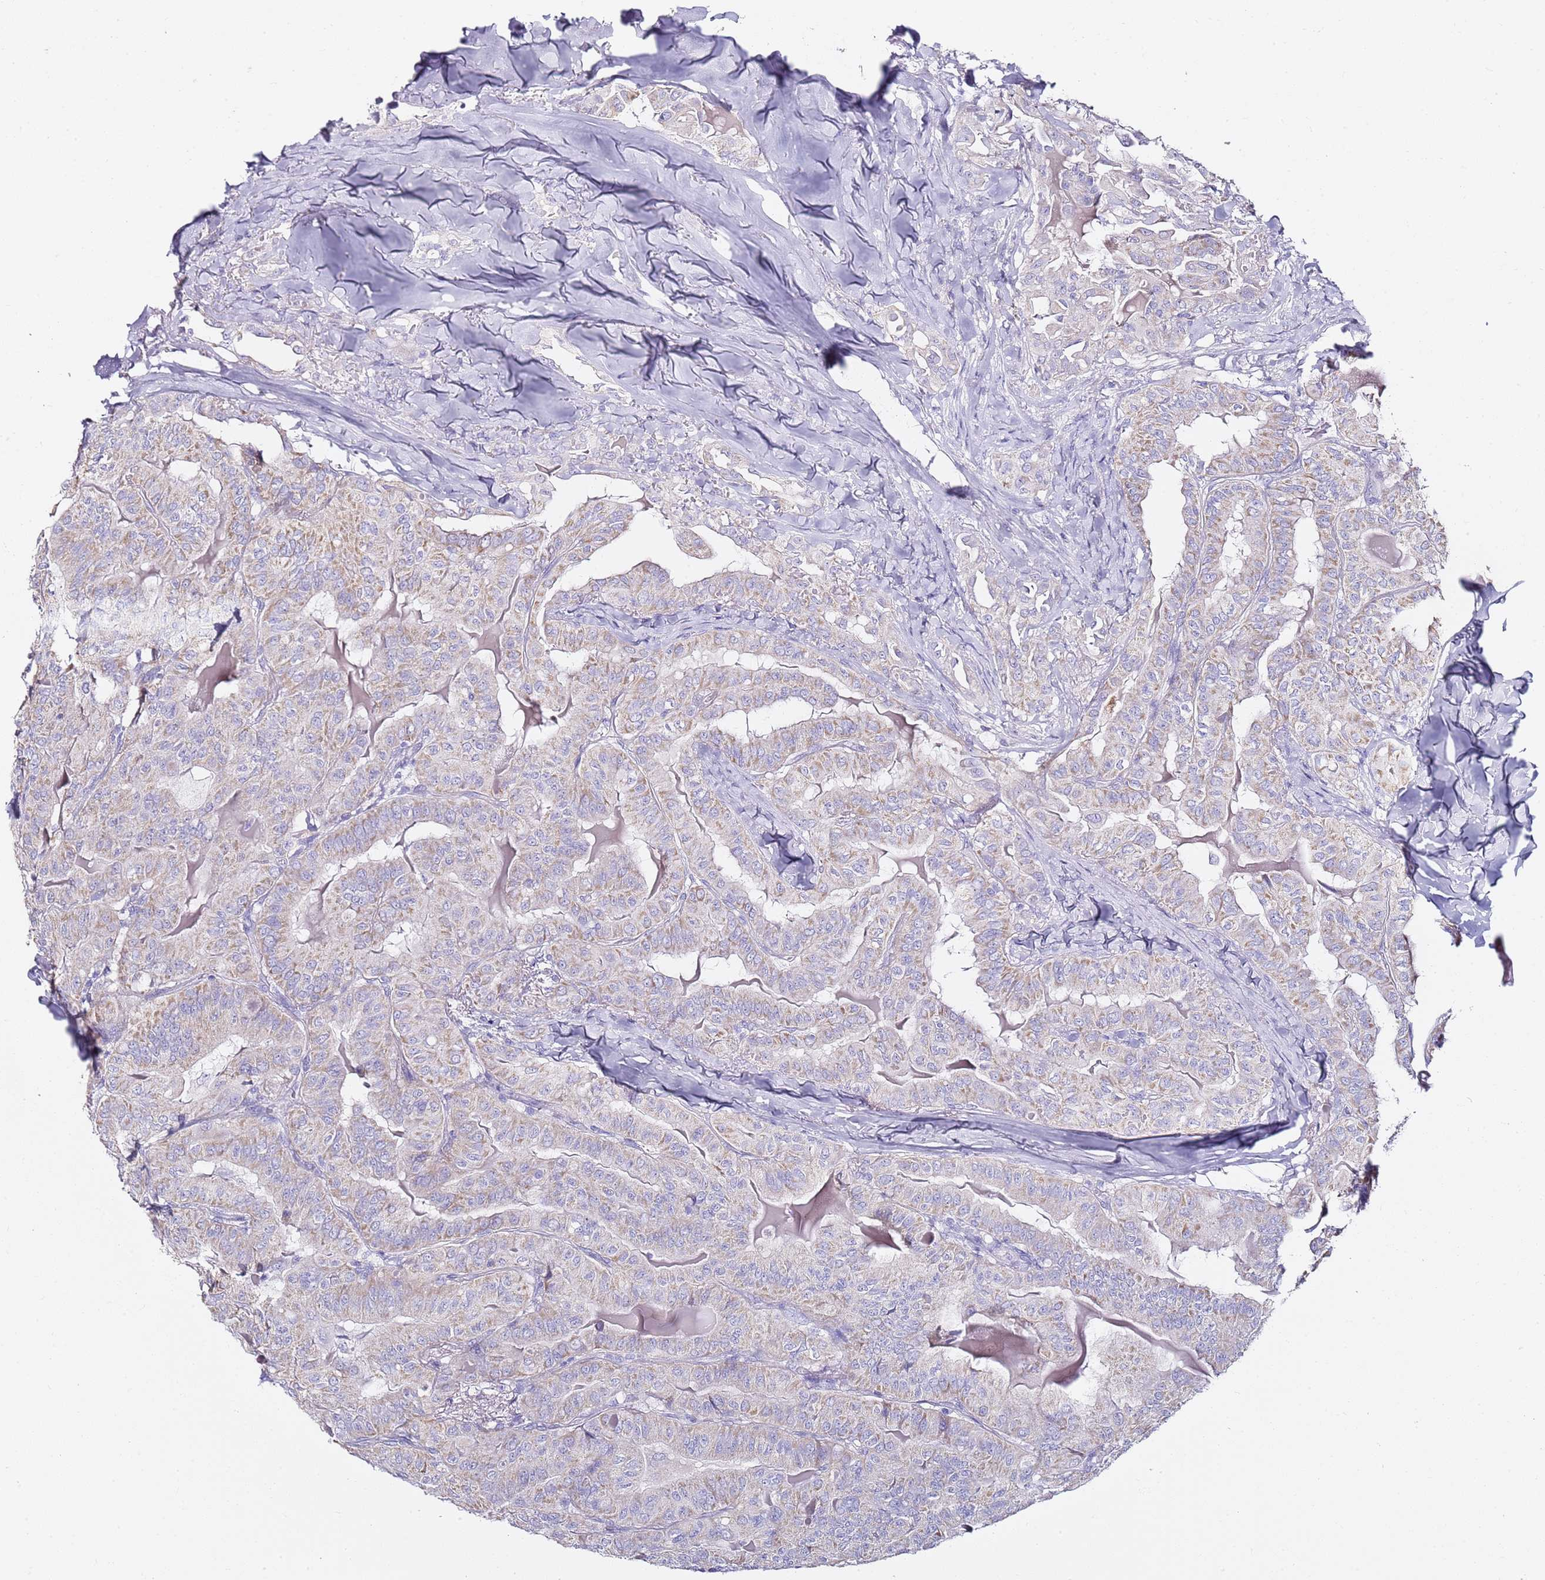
{"staining": {"intensity": "weak", "quantity": "25%-75%", "location": "cytoplasmic/membranous"}, "tissue": "thyroid cancer", "cell_type": "Tumor cells", "image_type": "cancer", "snomed": [{"axis": "morphology", "description": "Papillary adenocarcinoma, NOS"}, {"axis": "topography", "description": "Thyroid gland"}], "caption": "An image showing weak cytoplasmic/membranous staining in about 25%-75% of tumor cells in thyroid papillary adenocarcinoma, as visualized by brown immunohistochemical staining.", "gene": "MYBPC3", "patient": {"sex": "female", "age": 68}}